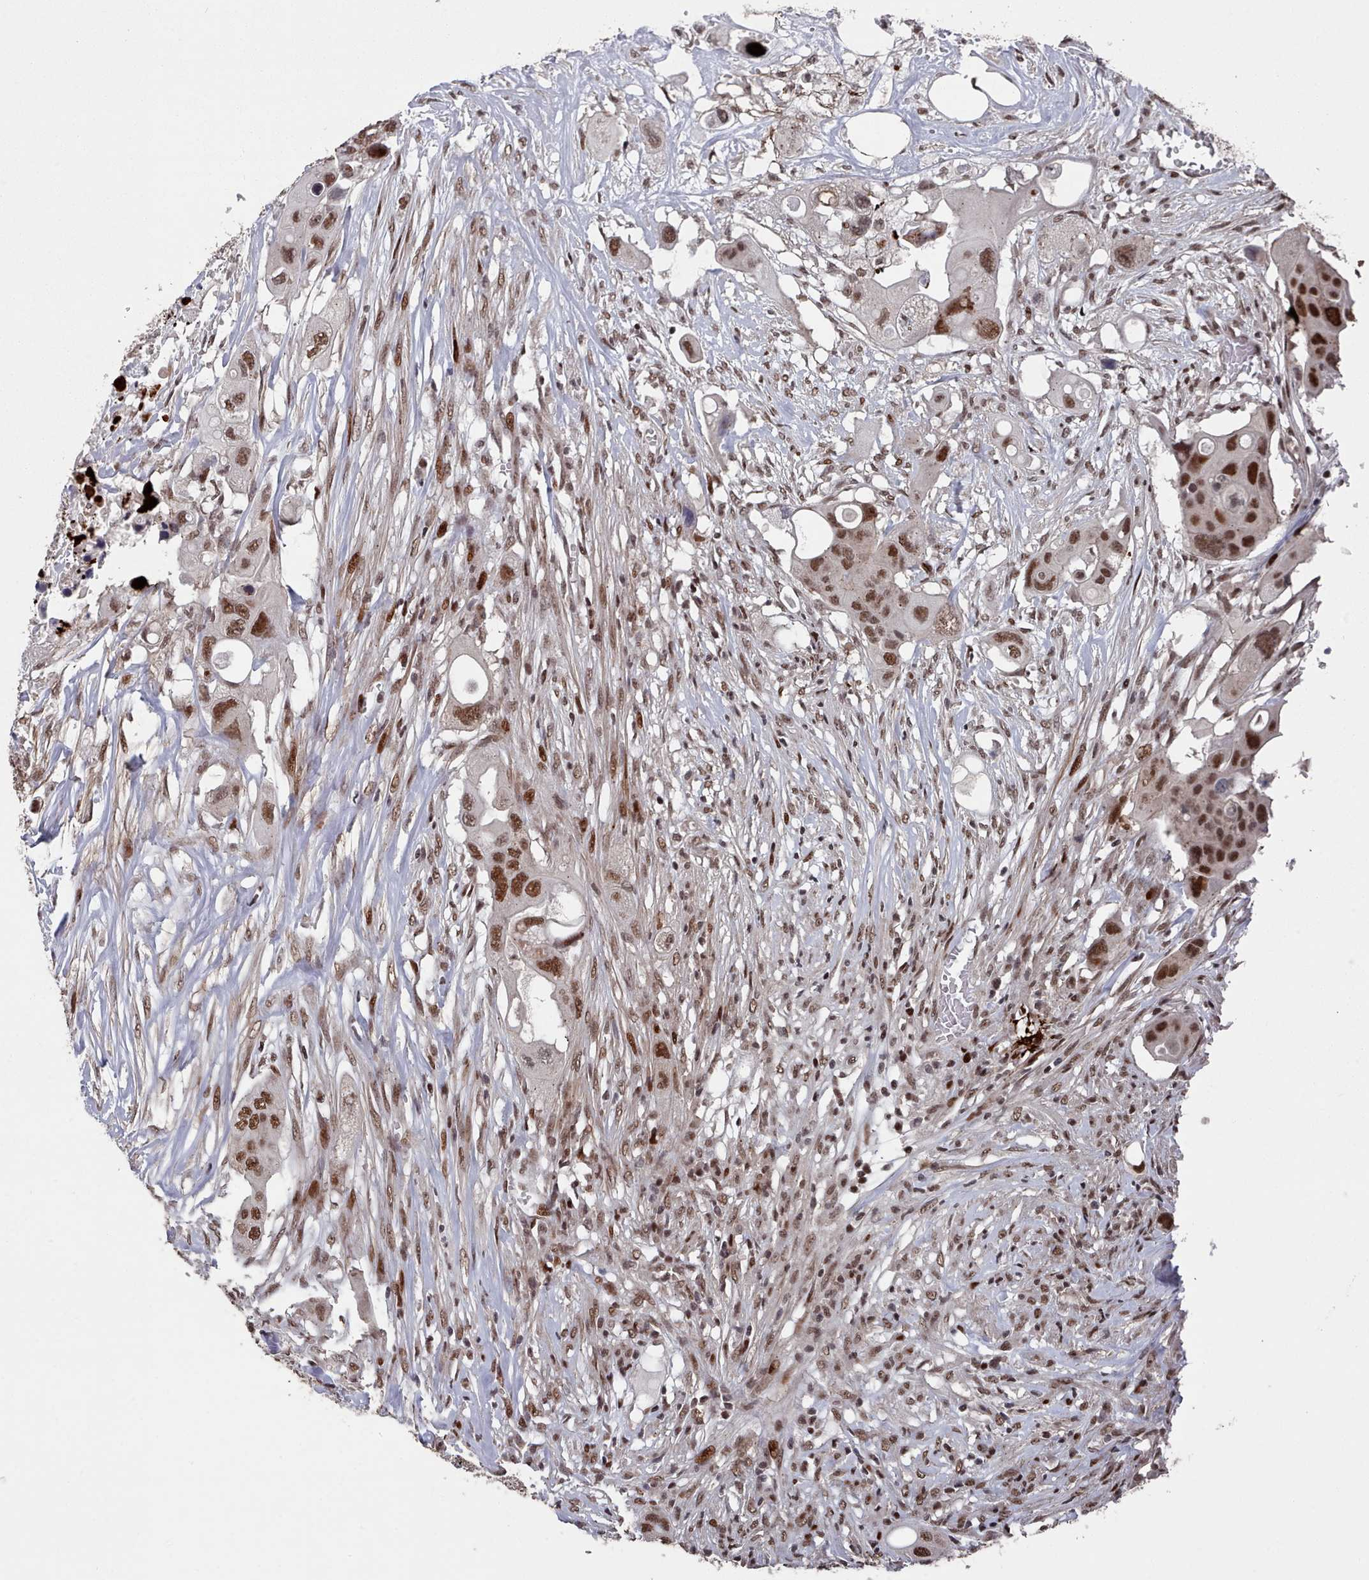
{"staining": {"intensity": "moderate", "quantity": ">75%", "location": "nuclear"}, "tissue": "colorectal cancer", "cell_type": "Tumor cells", "image_type": "cancer", "snomed": [{"axis": "morphology", "description": "Adenocarcinoma, NOS"}, {"axis": "topography", "description": "Colon"}], "caption": "IHC histopathology image of adenocarcinoma (colorectal) stained for a protein (brown), which demonstrates medium levels of moderate nuclear staining in about >75% of tumor cells.", "gene": "PNRC2", "patient": {"sex": "male", "age": 77}}